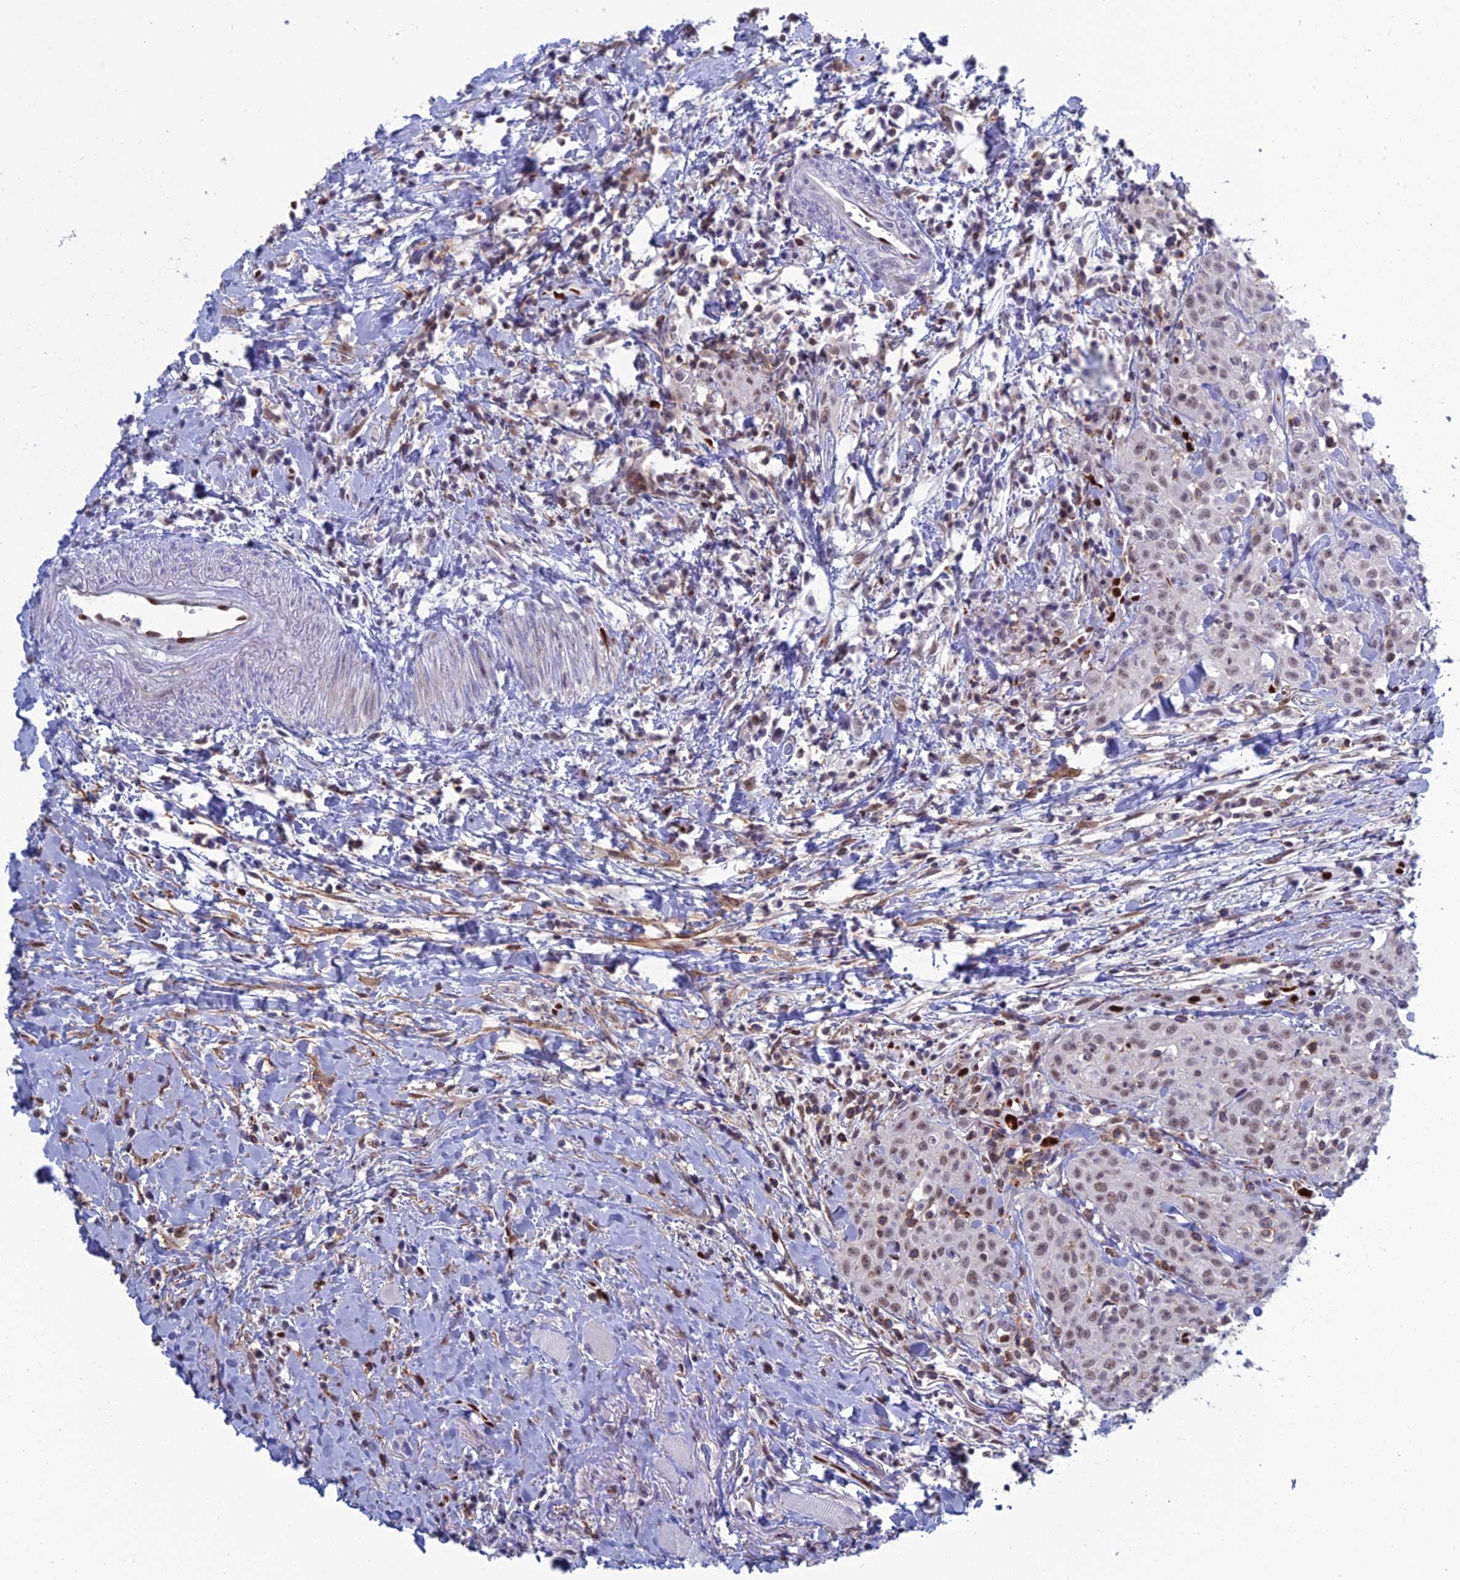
{"staining": {"intensity": "weak", "quantity": ">75%", "location": "nuclear"}, "tissue": "head and neck cancer", "cell_type": "Tumor cells", "image_type": "cancer", "snomed": [{"axis": "morphology", "description": "Squamous cell carcinoma, NOS"}, {"axis": "topography", "description": "Head-Neck"}], "caption": "A brown stain highlights weak nuclear staining of a protein in head and neck squamous cell carcinoma tumor cells.", "gene": "NOL4L", "patient": {"sex": "female", "age": 70}}